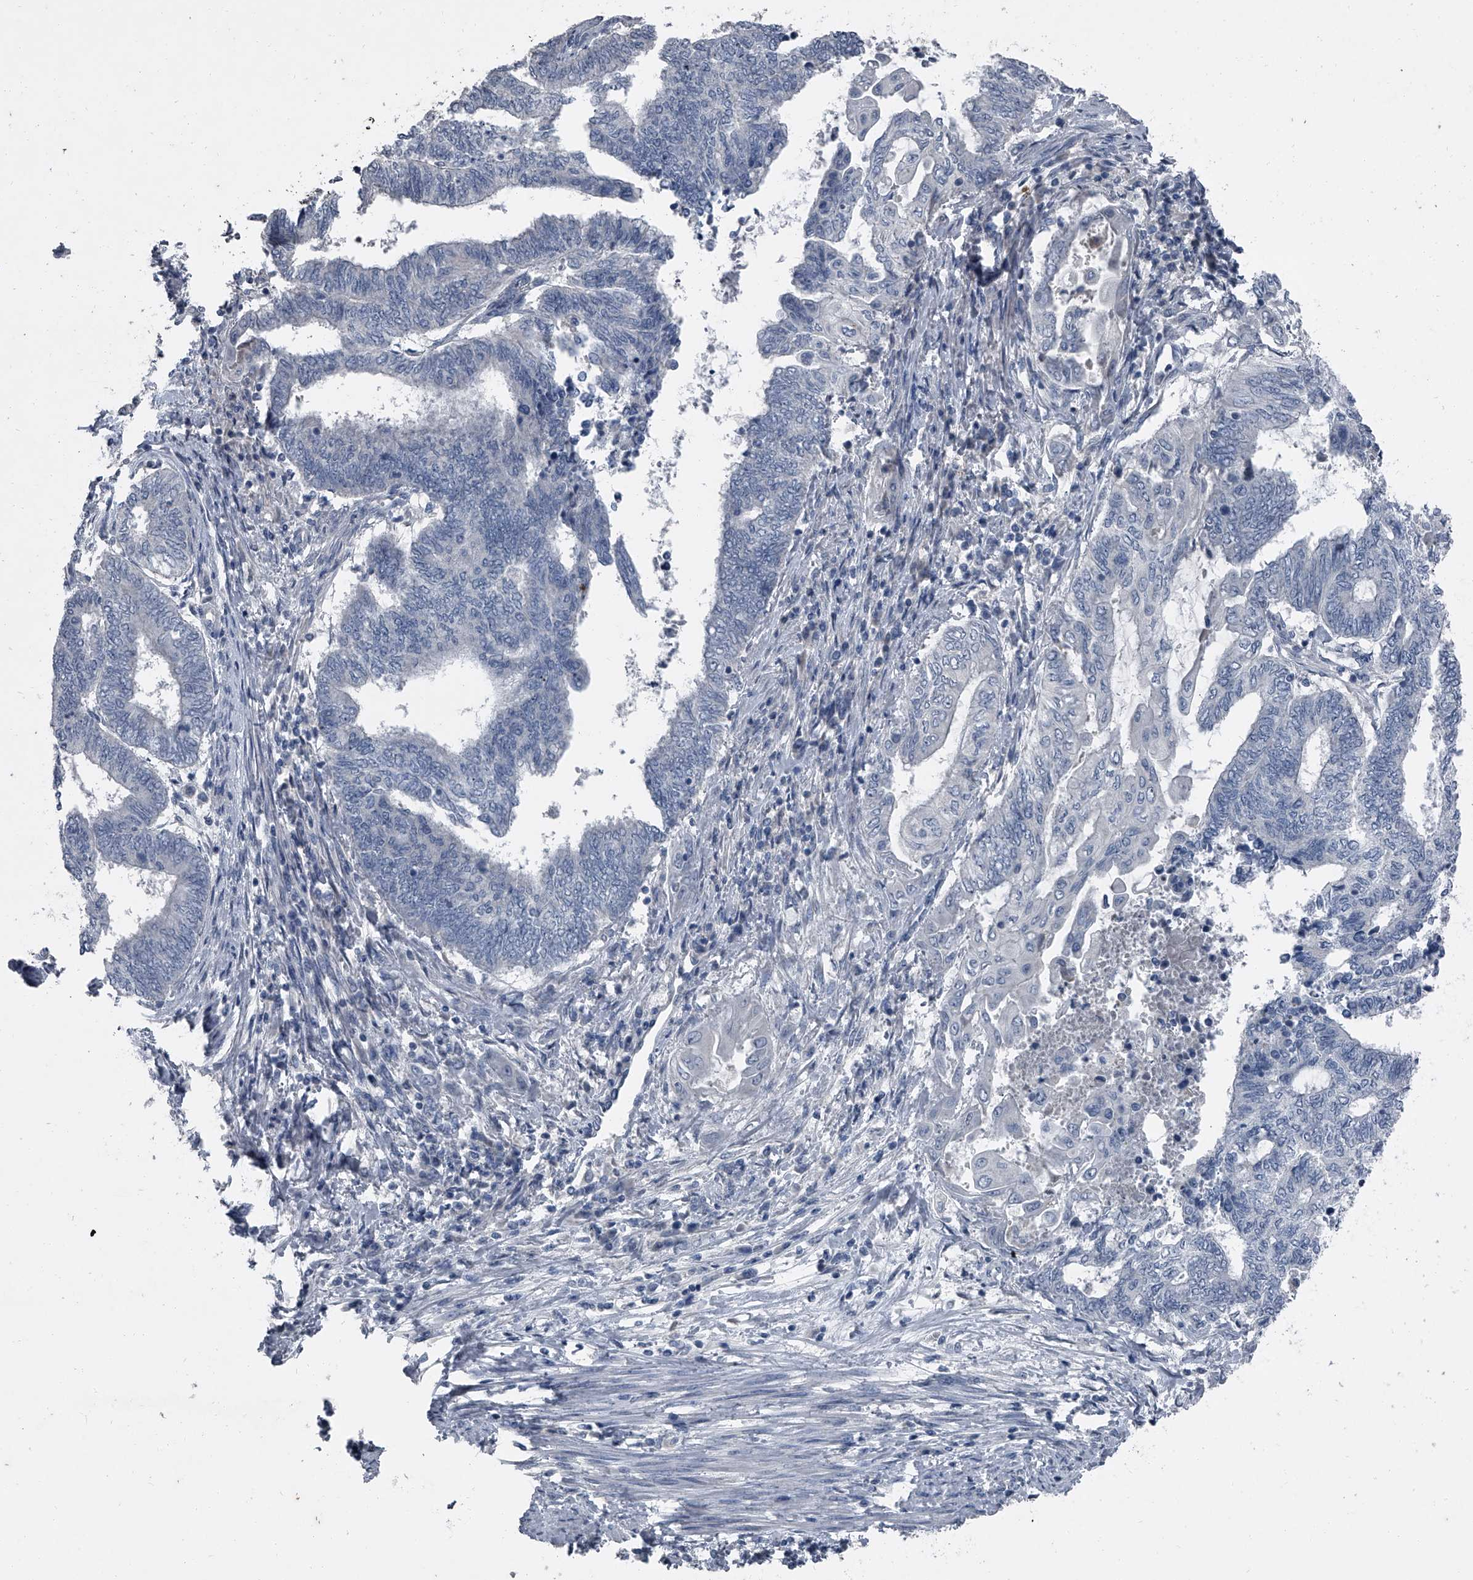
{"staining": {"intensity": "negative", "quantity": "none", "location": "none"}, "tissue": "endometrial cancer", "cell_type": "Tumor cells", "image_type": "cancer", "snomed": [{"axis": "morphology", "description": "Adenocarcinoma, NOS"}, {"axis": "topography", "description": "Uterus"}, {"axis": "topography", "description": "Endometrium"}], "caption": "Tumor cells are negative for brown protein staining in endometrial cancer (adenocarcinoma).", "gene": "HEPHL1", "patient": {"sex": "female", "age": 70}}